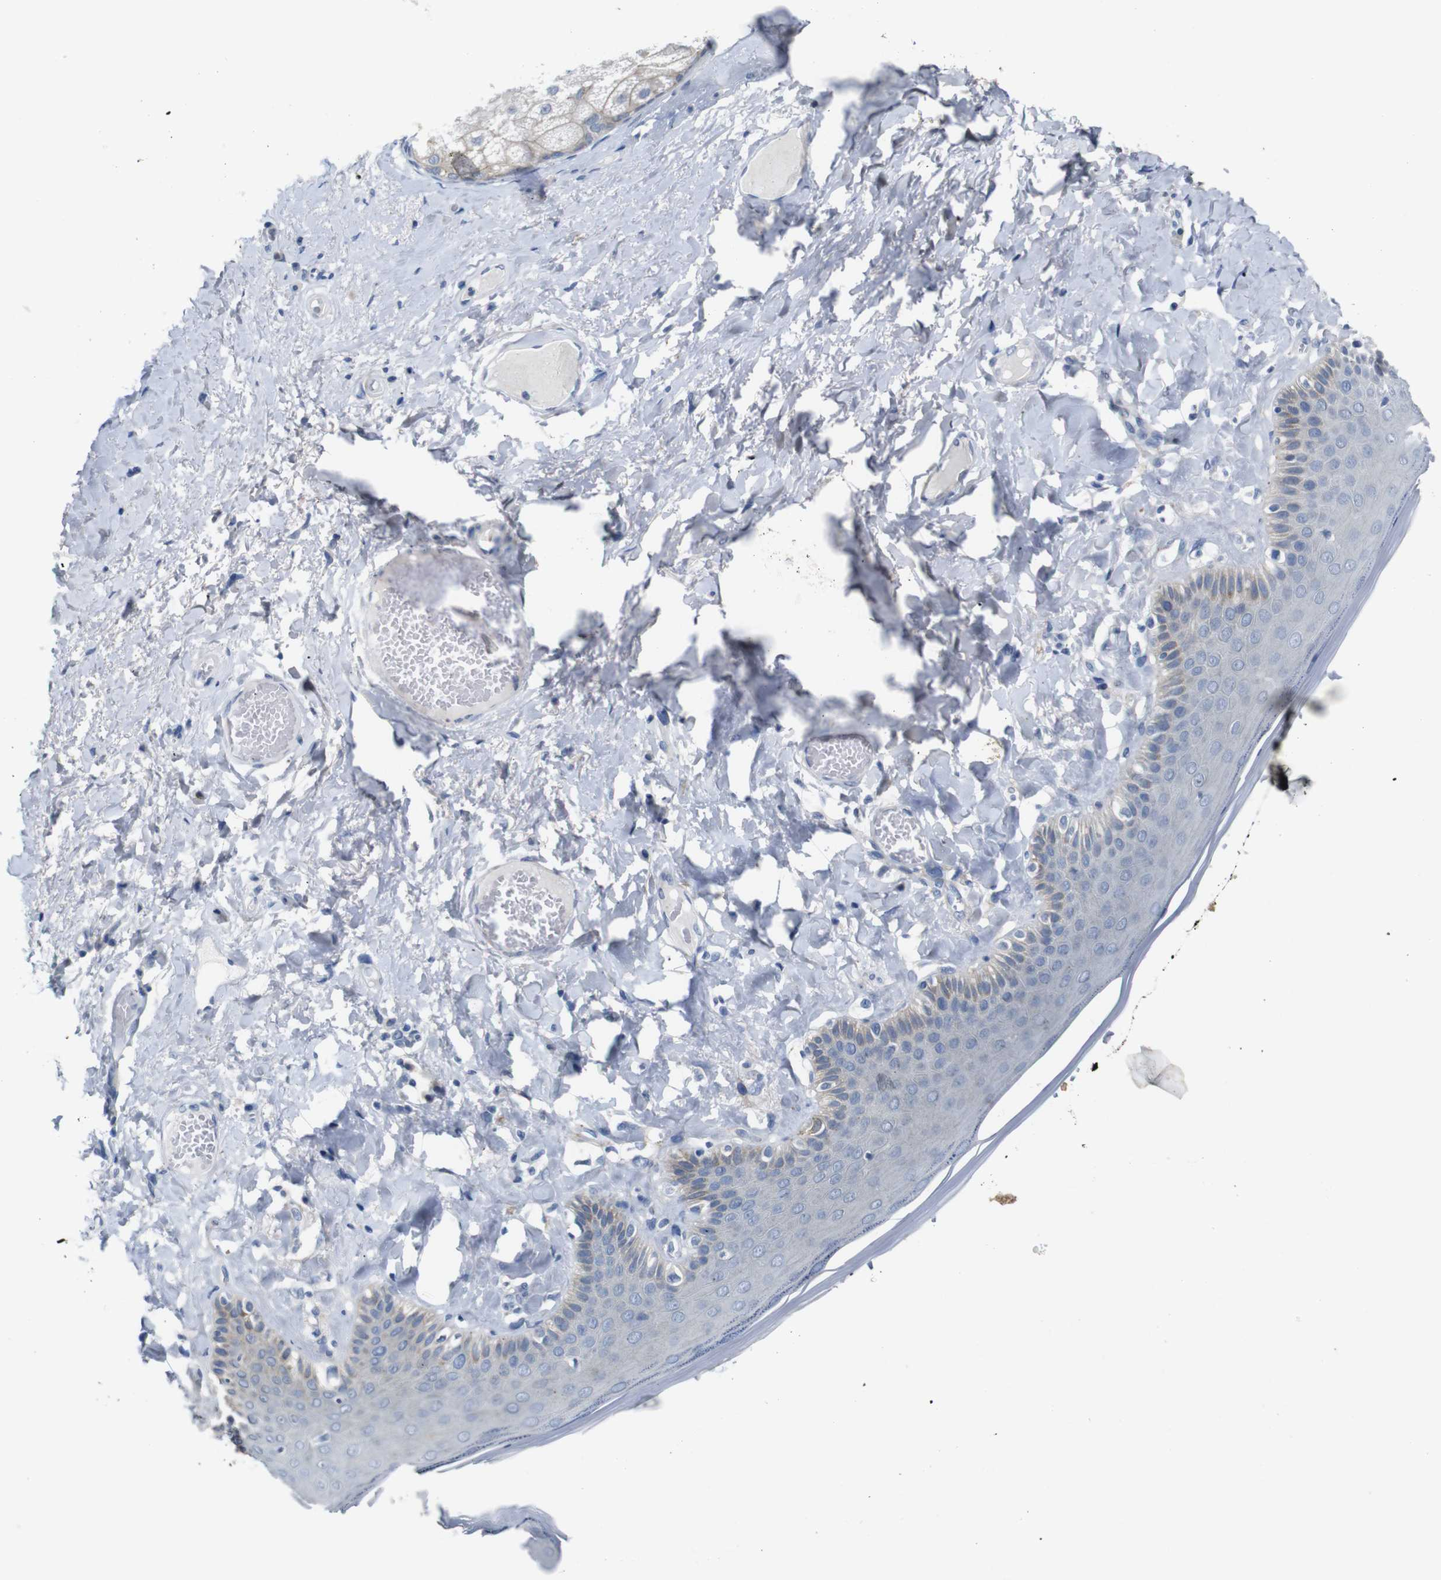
{"staining": {"intensity": "weak", "quantity": "<25%", "location": "cytoplasmic/membranous"}, "tissue": "skin", "cell_type": "Epidermal cells", "image_type": "normal", "snomed": [{"axis": "morphology", "description": "Normal tissue, NOS"}, {"axis": "topography", "description": "Anal"}], "caption": "This image is of normal skin stained with IHC to label a protein in brown with the nuclei are counter-stained blue. There is no expression in epidermal cells. (DAB immunohistochemistry, high magnification).", "gene": "ANK3", "patient": {"sex": "male", "age": 69}}